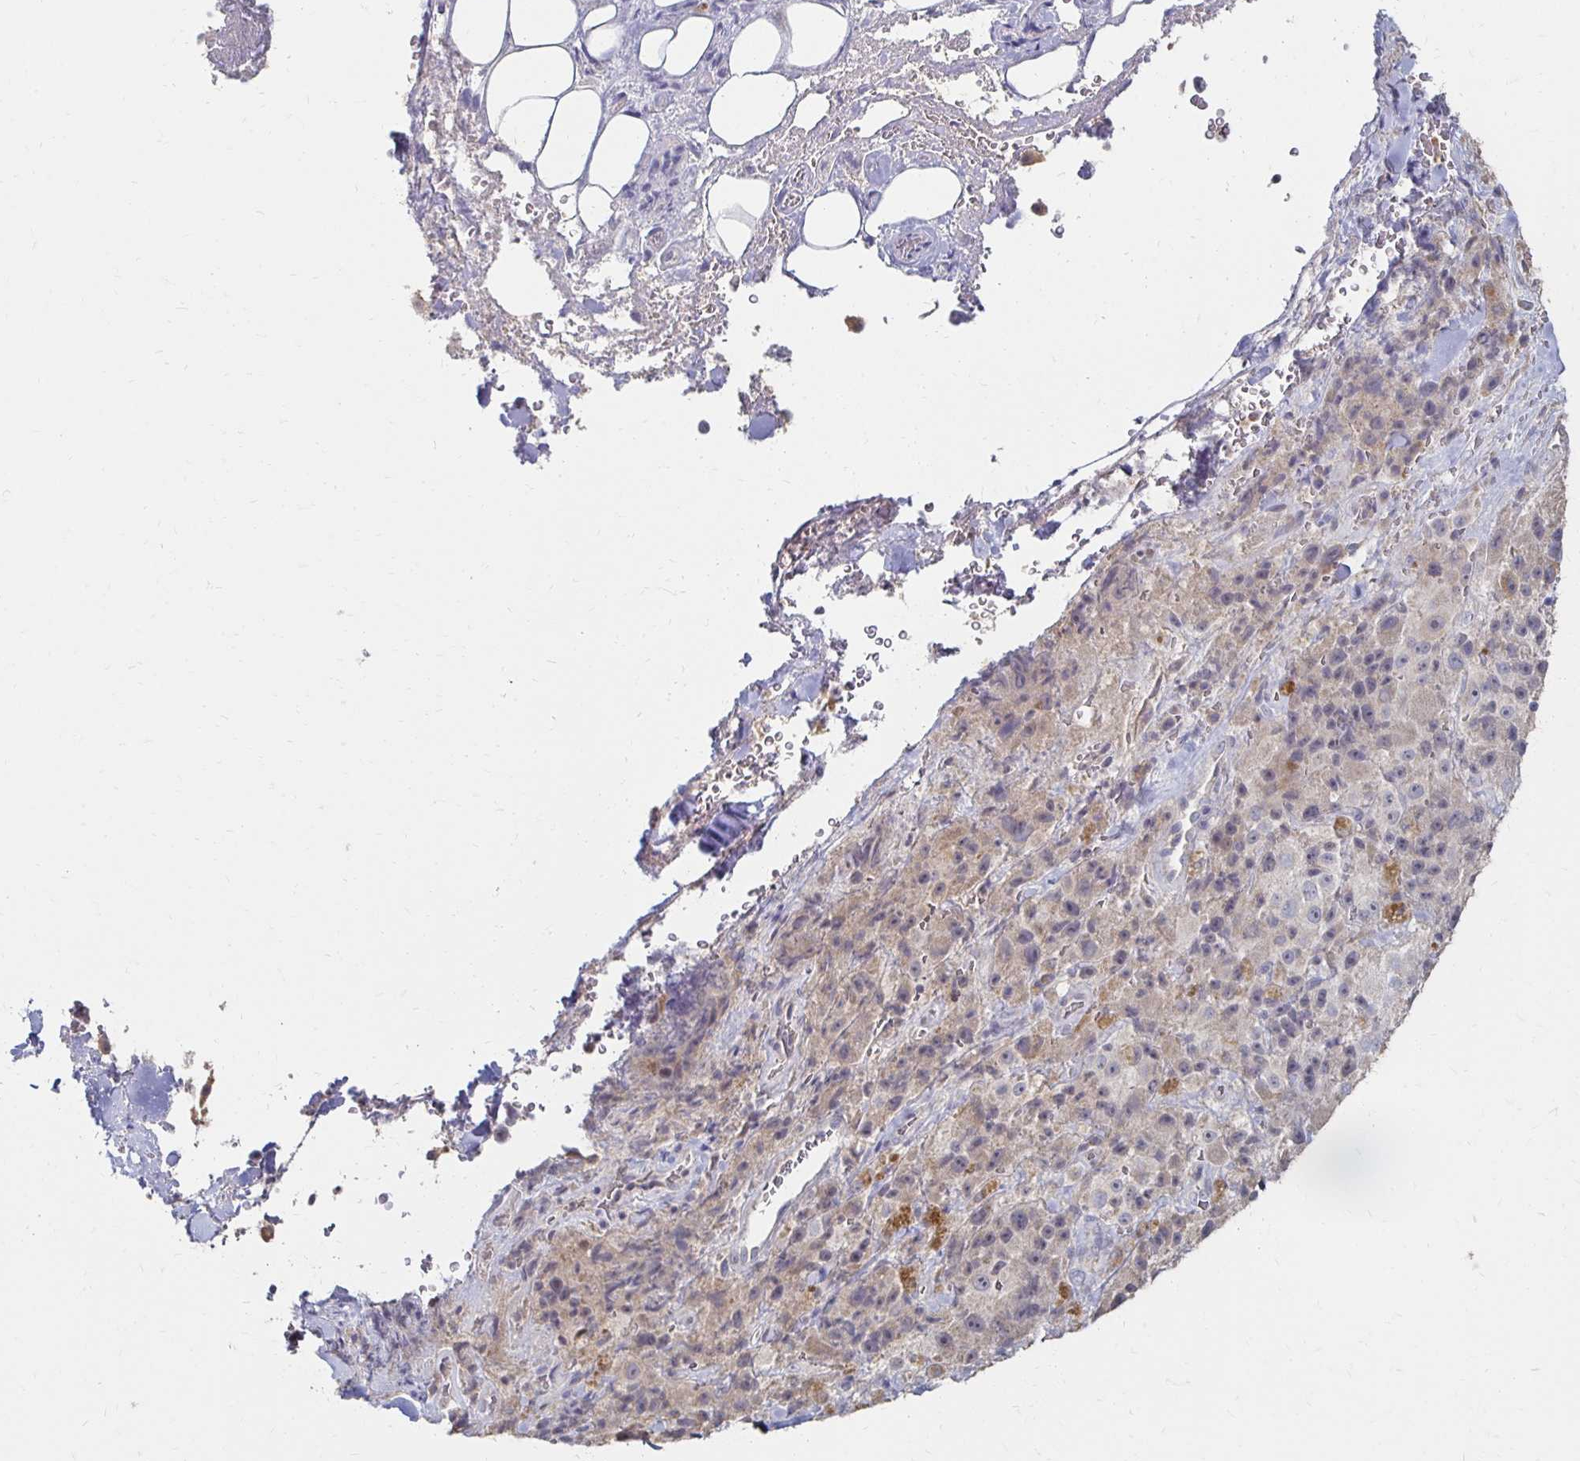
{"staining": {"intensity": "weak", "quantity": "<25%", "location": "cytoplasmic/membranous,nuclear"}, "tissue": "melanoma", "cell_type": "Tumor cells", "image_type": "cancer", "snomed": [{"axis": "morphology", "description": "Malignant melanoma, Metastatic site"}, {"axis": "topography", "description": "Lymph node"}], "caption": "The histopathology image shows no staining of tumor cells in melanoma. (DAB immunohistochemistry visualized using brightfield microscopy, high magnification).", "gene": "ZNF727", "patient": {"sex": "male", "age": 62}}